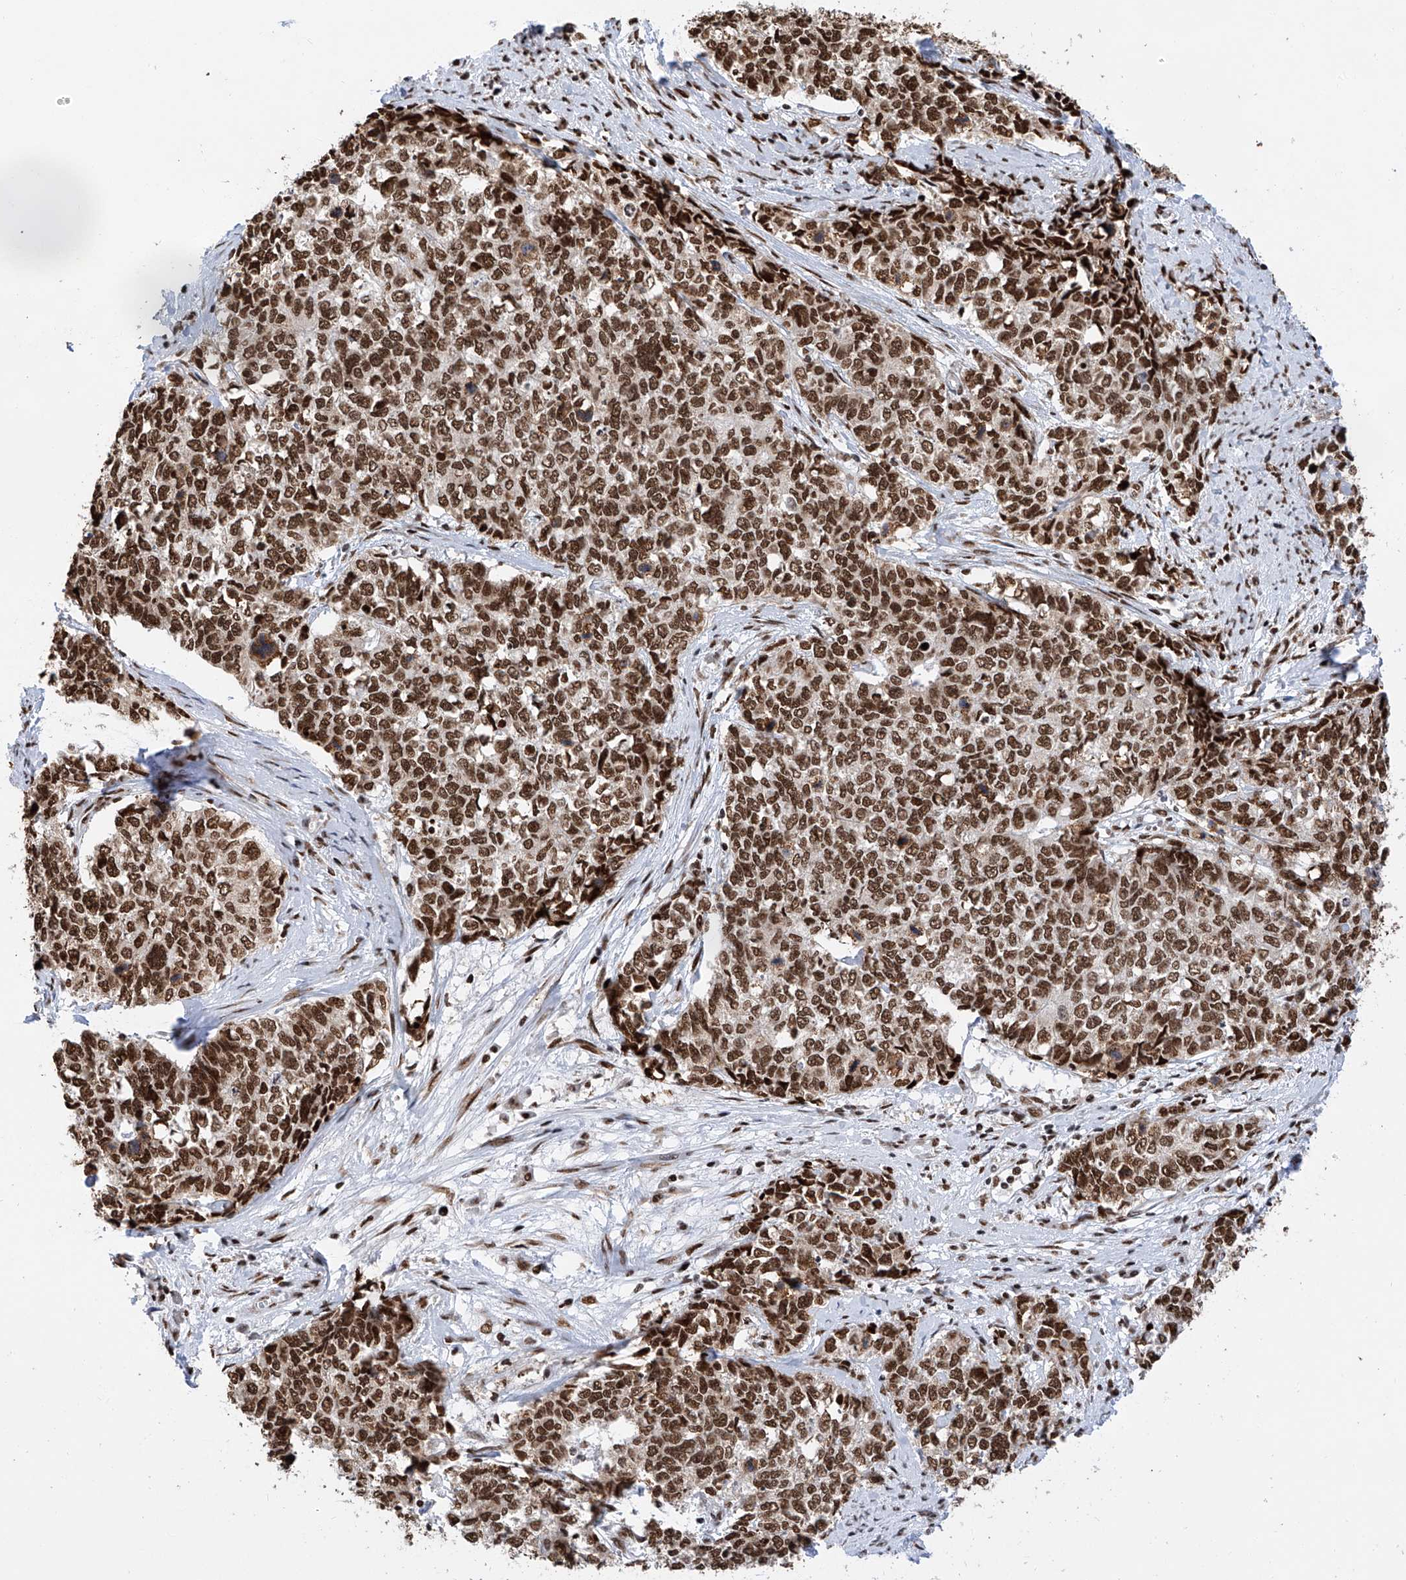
{"staining": {"intensity": "strong", "quantity": ">75%", "location": "nuclear"}, "tissue": "cervical cancer", "cell_type": "Tumor cells", "image_type": "cancer", "snomed": [{"axis": "morphology", "description": "Squamous cell carcinoma, NOS"}, {"axis": "topography", "description": "Cervix"}], "caption": "Cervical cancer (squamous cell carcinoma) stained with immunohistochemistry (IHC) shows strong nuclear staining in approximately >75% of tumor cells.", "gene": "SRSF6", "patient": {"sex": "female", "age": 63}}